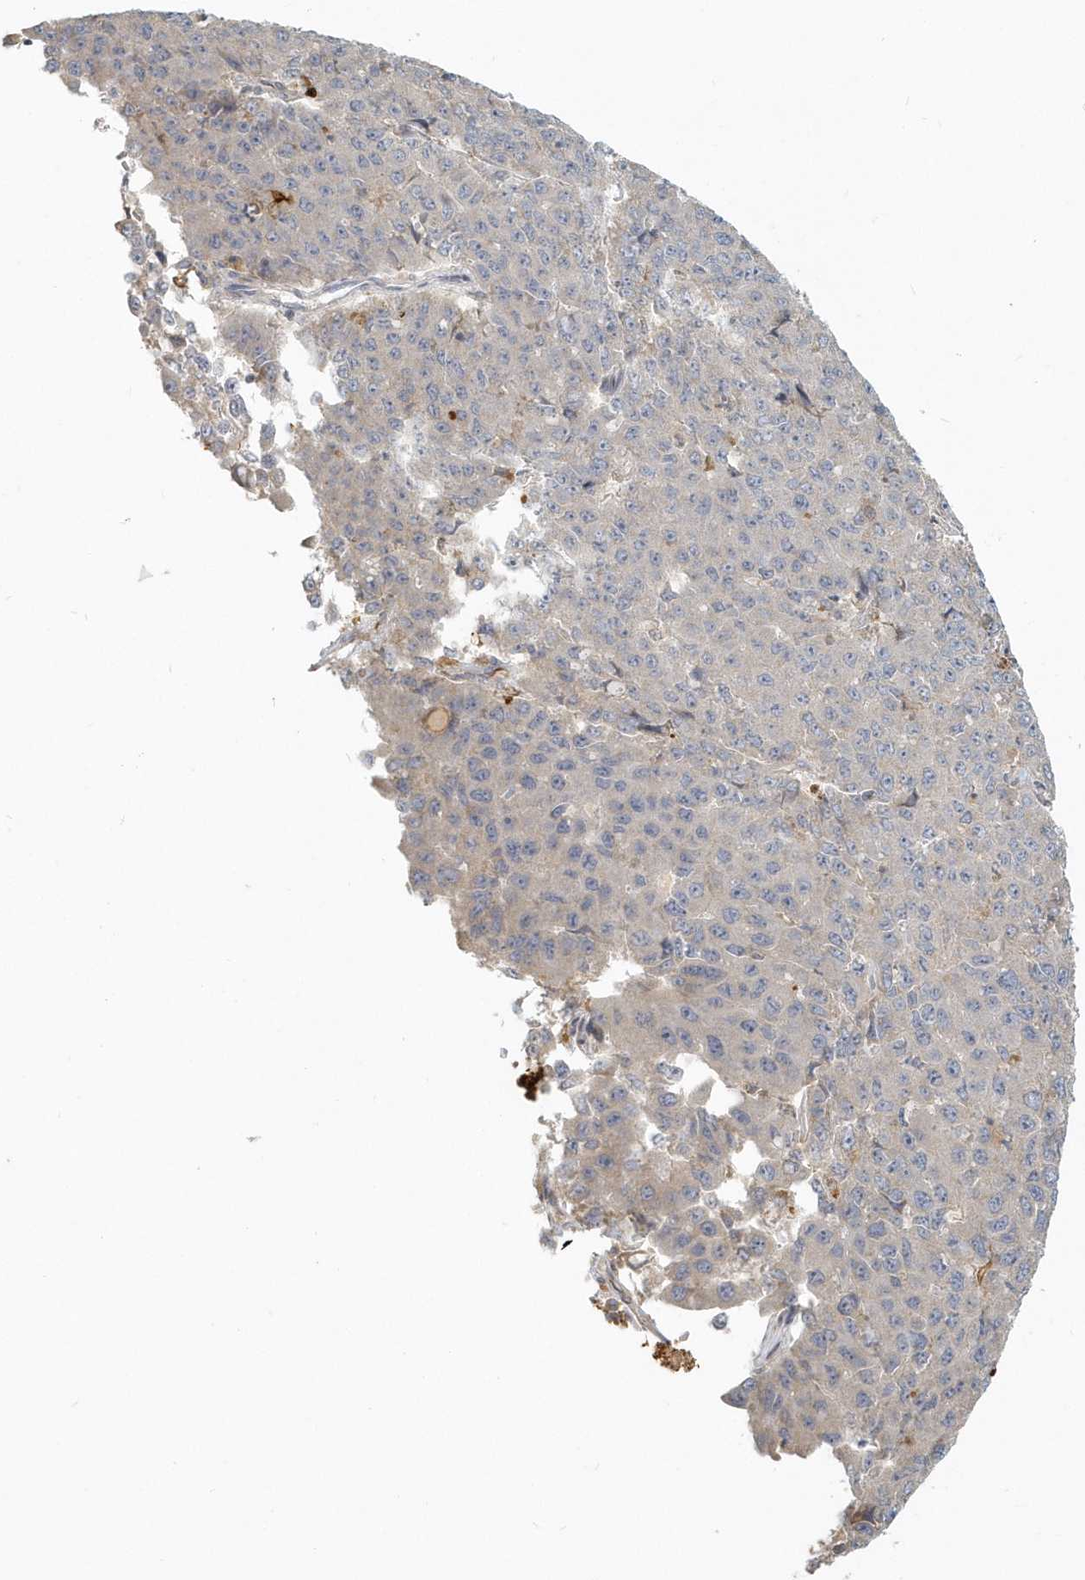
{"staining": {"intensity": "negative", "quantity": "none", "location": "none"}, "tissue": "pancreatic cancer", "cell_type": "Tumor cells", "image_type": "cancer", "snomed": [{"axis": "morphology", "description": "Adenocarcinoma, NOS"}, {"axis": "topography", "description": "Pancreas"}], "caption": "Tumor cells are negative for brown protein staining in adenocarcinoma (pancreatic).", "gene": "NAPB", "patient": {"sex": "male", "age": 50}}